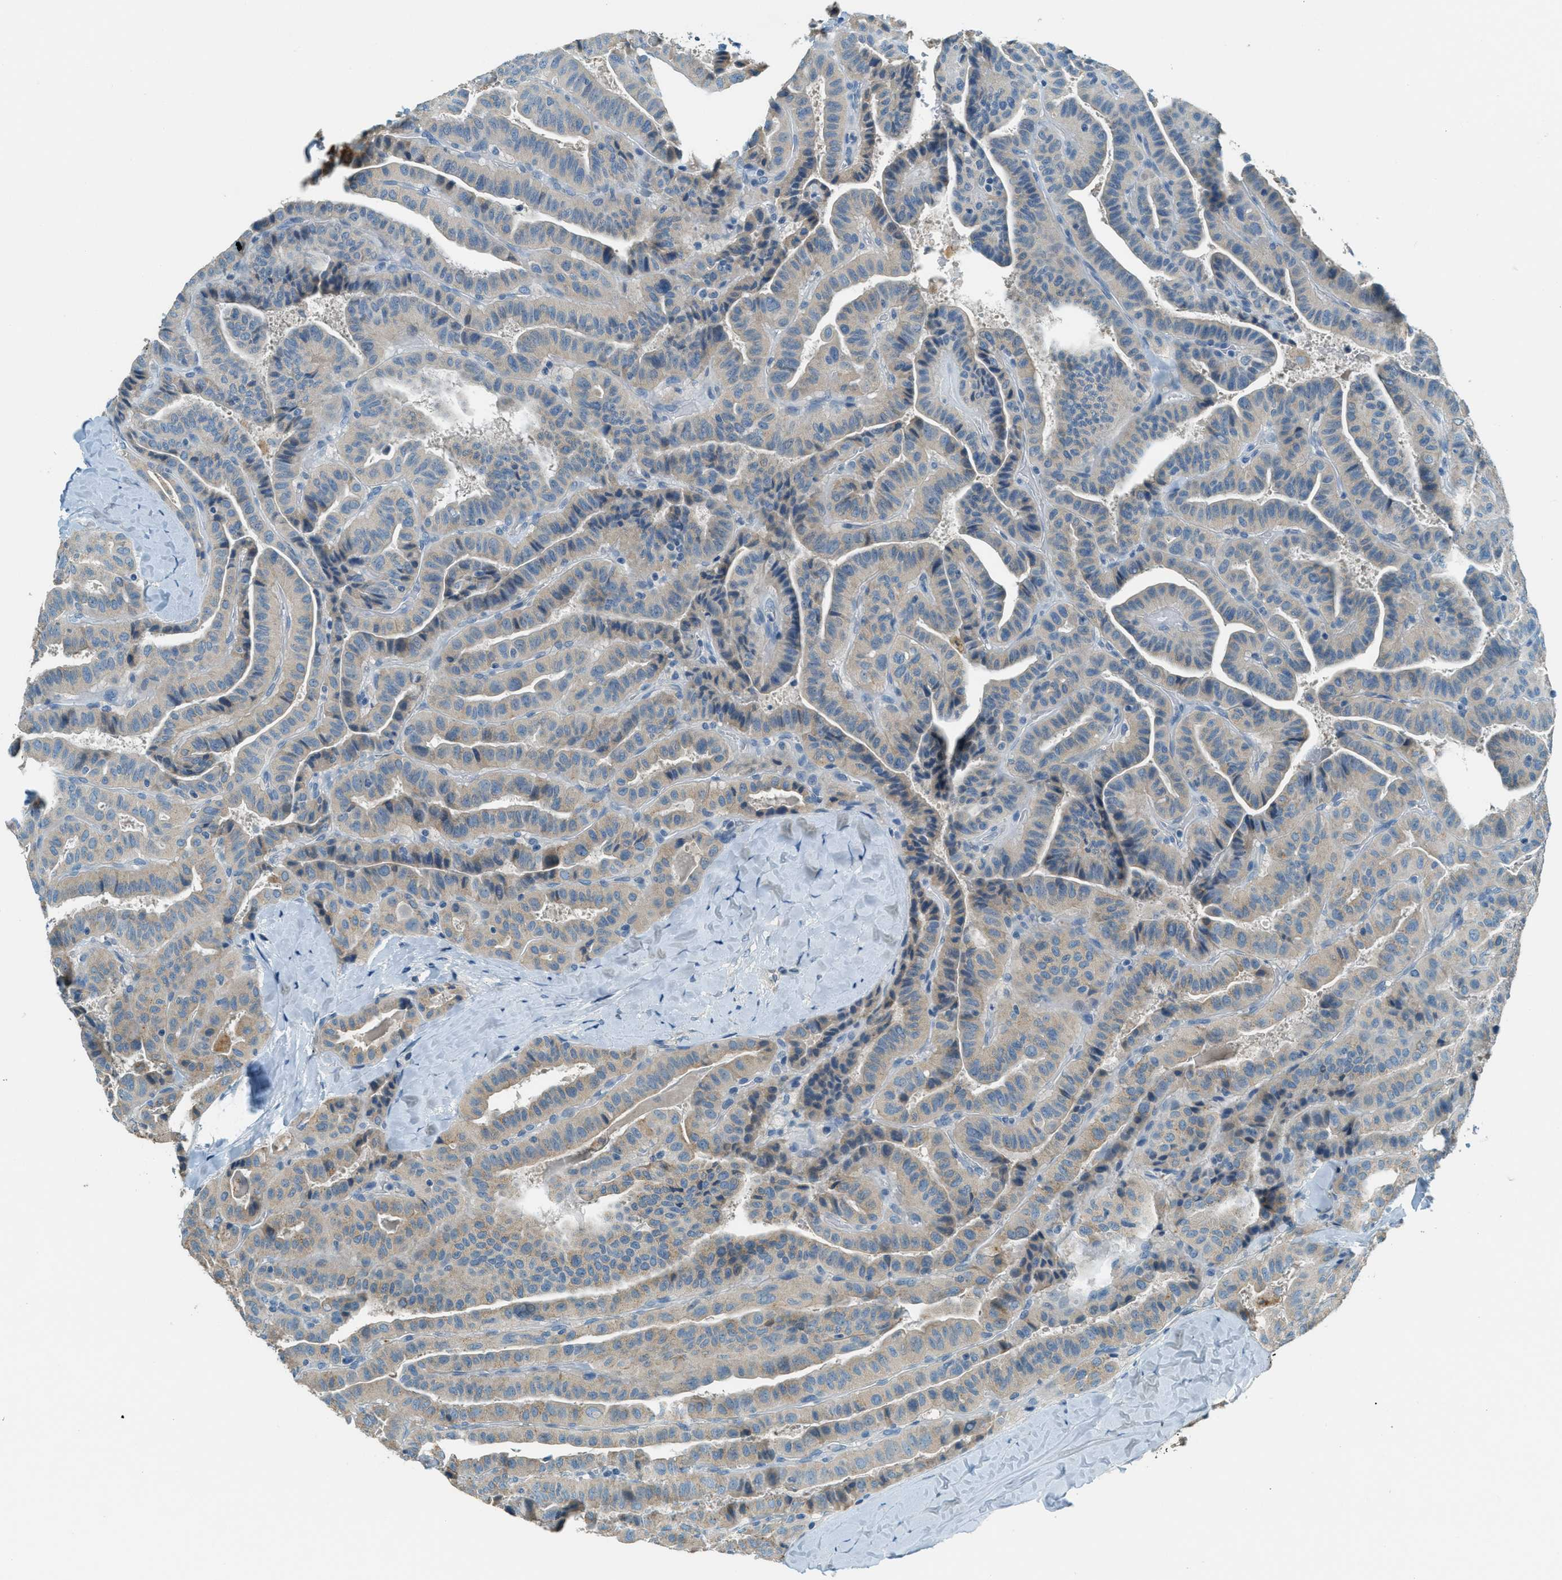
{"staining": {"intensity": "weak", "quantity": ">75%", "location": "cytoplasmic/membranous"}, "tissue": "thyroid cancer", "cell_type": "Tumor cells", "image_type": "cancer", "snomed": [{"axis": "morphology", "description": "Papillary adenocarcinoma, NOS"}, {"axis": "topography", "description": "Thyroid gland"}], "caption": "Thyroid cancer stained with a protein marker displays weak staining in tumor cells.", "gene": "MSLN", "patient": {"sex": "male", "age": 77}}